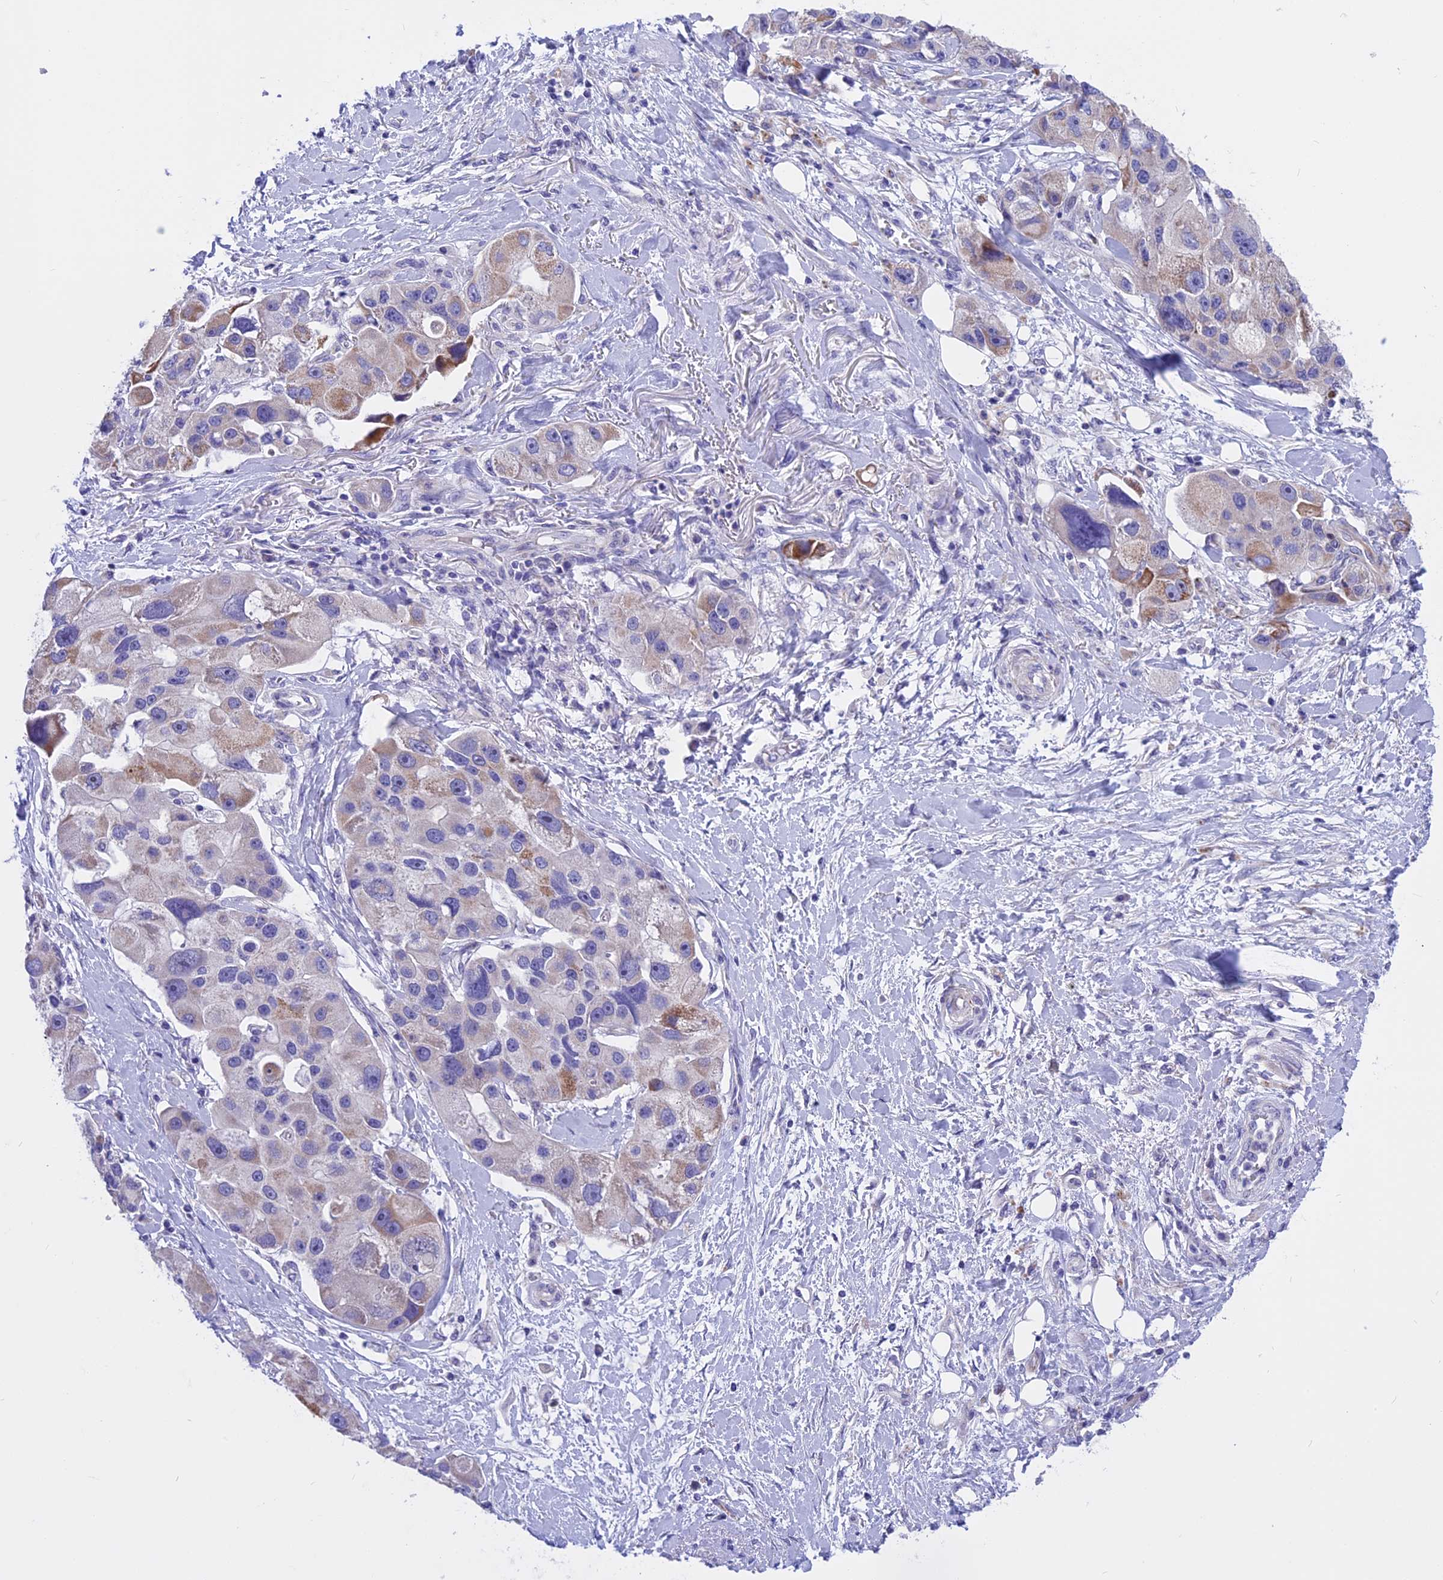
{"staining": {"intensity": "moderate", "quantity": "<25%", "location": "cytoplasmic/membranous"}, "tissue": "lung cancer", "cell_type": "Tumor cells", "image_type": "cancer", "snomed": [{"axis": "morphology", "description": "Adenocarcinoma, NOS"}, {"axis": "topography", "description": "Lung"}], "caption": "High-magnification brightfield microscopy of lung cancer stained with DAB (3,3'-diaminobenzidine) (brown) and counterstained with hematoxylin (blue). tumor cells exhibit moderate cytoplasmic/membranous staining is present in approximately<25% of cells.", "gene": "TMEM138", "patient": {"sex": "female", "age": 54}}